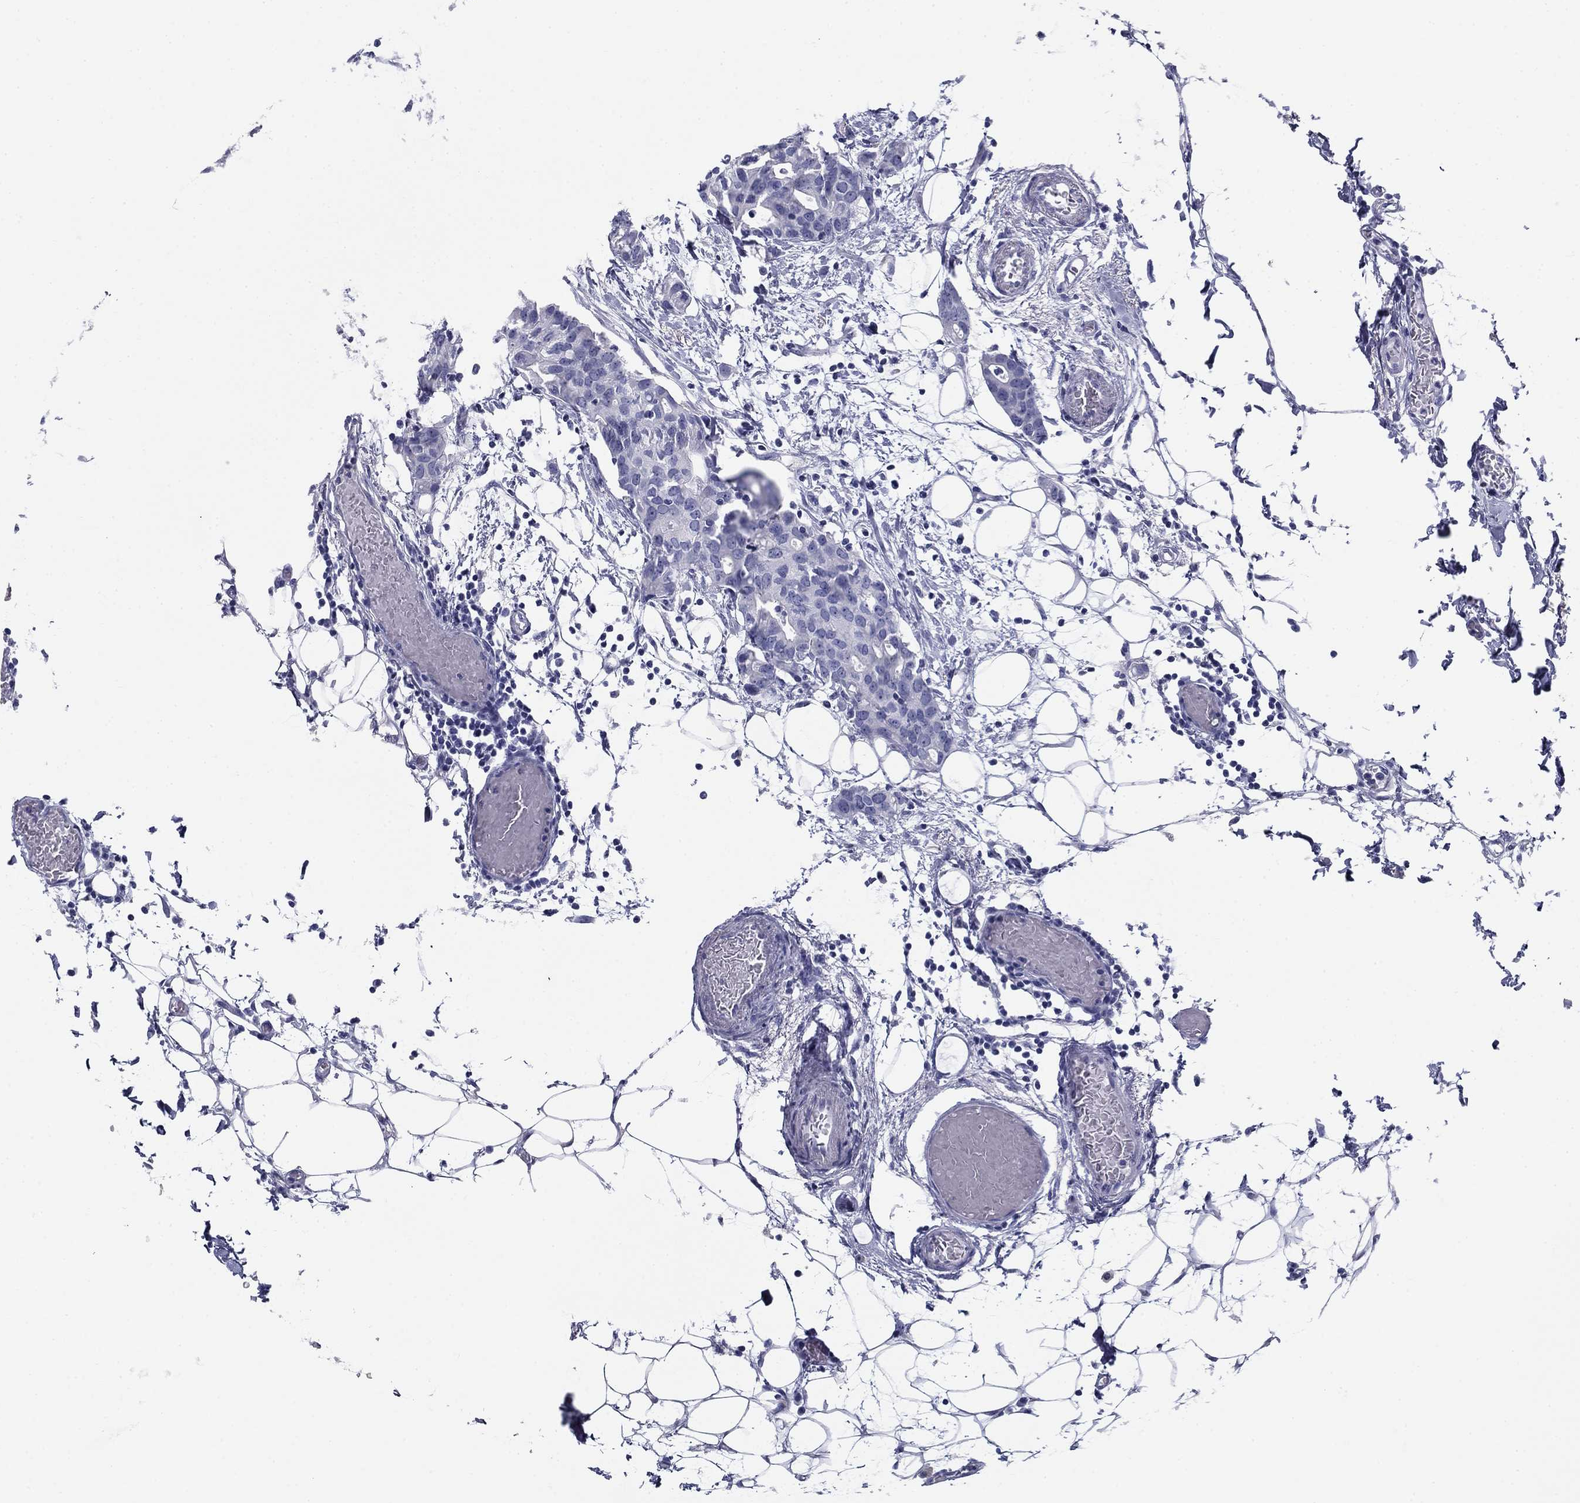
{"staining": {"intensity": "negative", "quantity": "none", "location": "none"}, "tissue": "breast cancer", "cell_type": "Tumor cells", "image_type": "cancer", "snomed": [{"axis": "morphology", "description": "Duct carcinoma"}, {"axis": "topography", "description": "Breast"}], "caption": "Immunohistochemical staining of human breast infiltrating ductal carcinoma exhibits no significant expression in tumor cells.", "gene": "UPB1", "patient": {"sex": "female", "age": 83}}